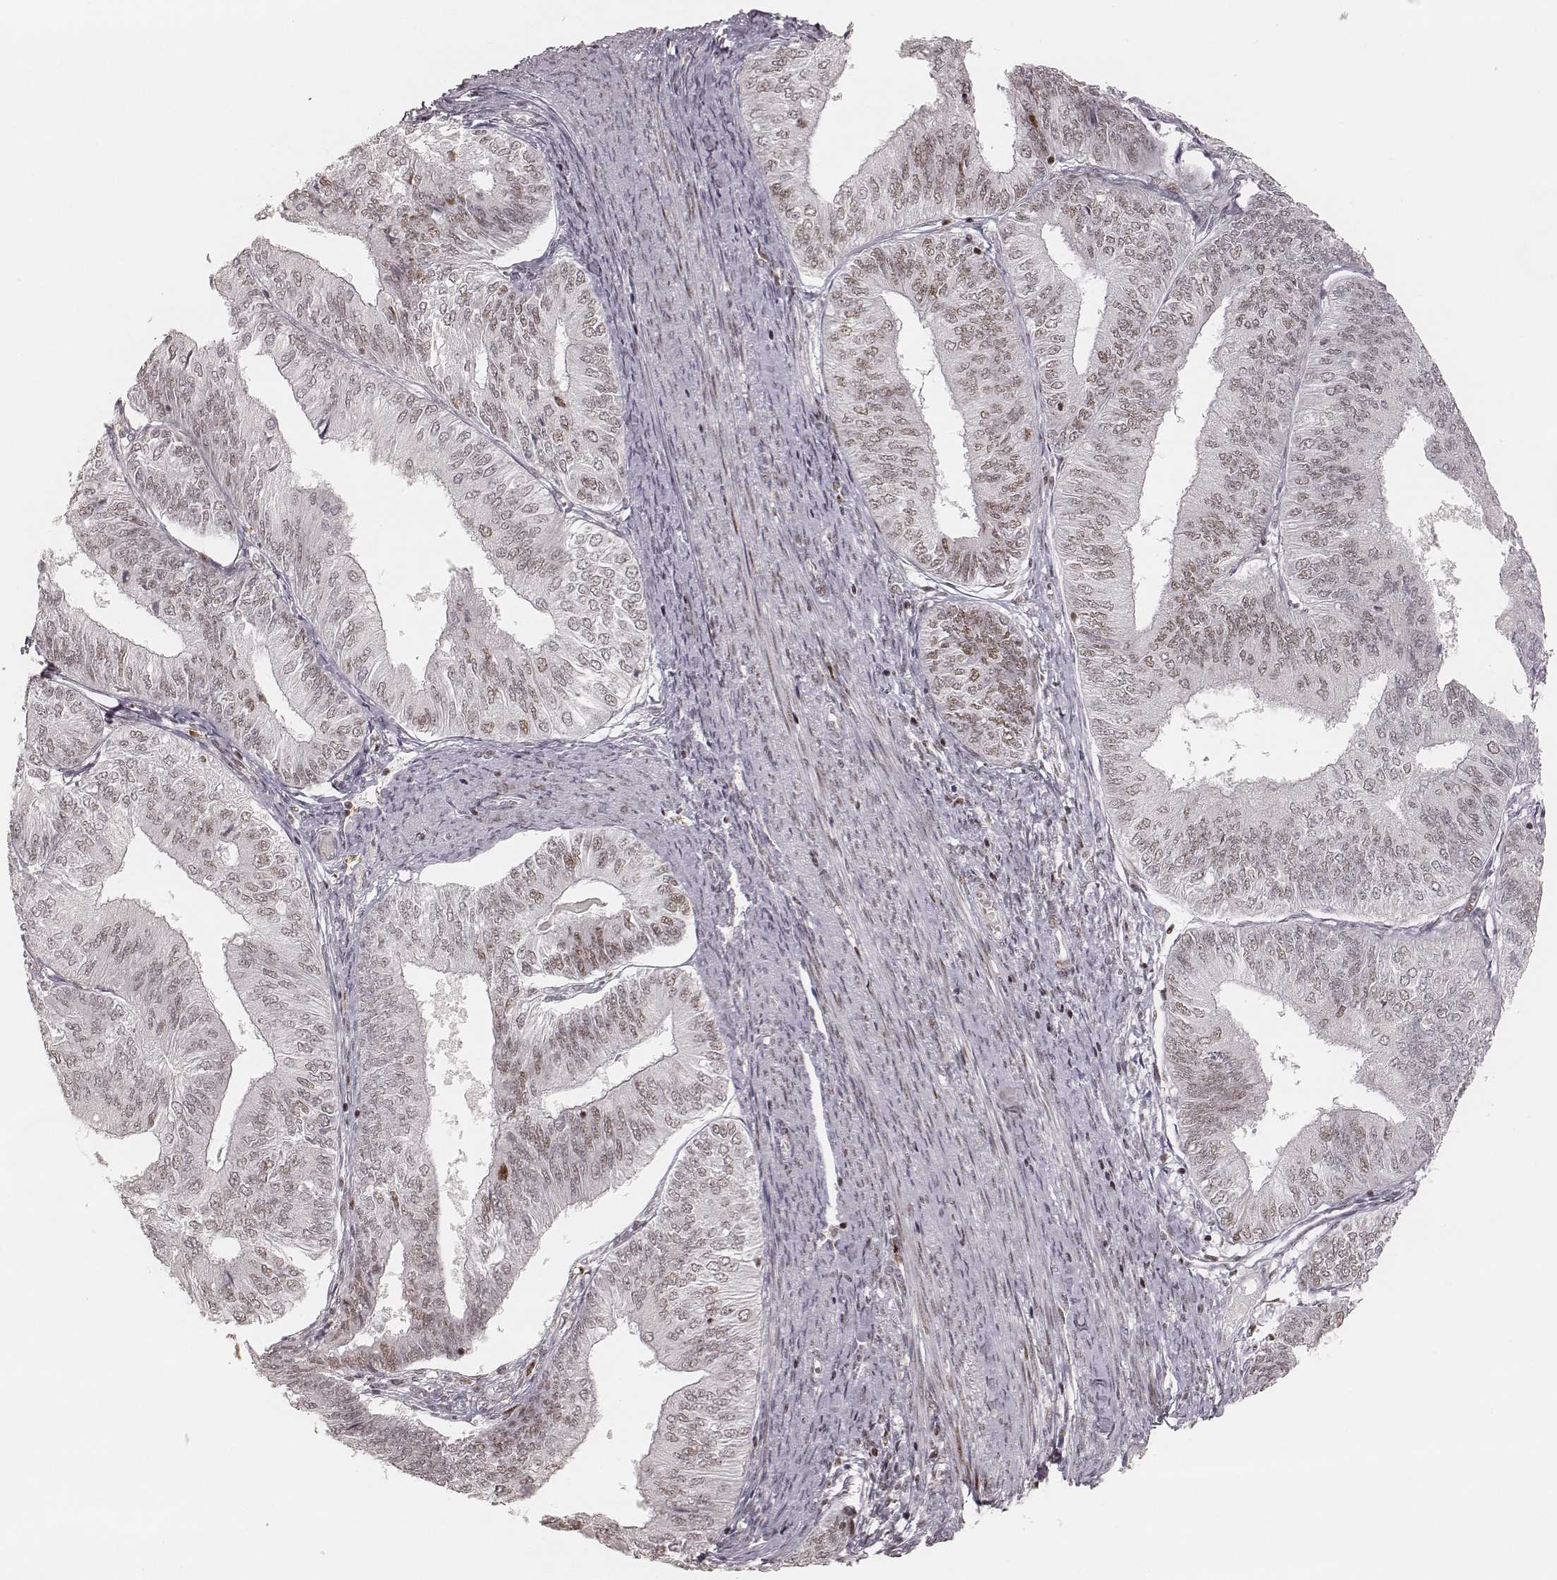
{"staining": {"intensity": "moderate", "quantity": "<25%", "location": "nuclear"}, "tissue": "endometrial cancer", "cell_type": "Tumor cells", "image_type": "cancer", "snomed": [{"axis": "morphology", "description": "Adenocarcinoma, NOS"}, {"axis": "topography", "description": "Endometrium"}], "caption": "A brown stain shows moderate nuclear positivity of a protein in adenocarcinoma (endometrial) tumor cells.", "gene": "HNRNPC", "patient": {"sex": "female", "age": 58}}